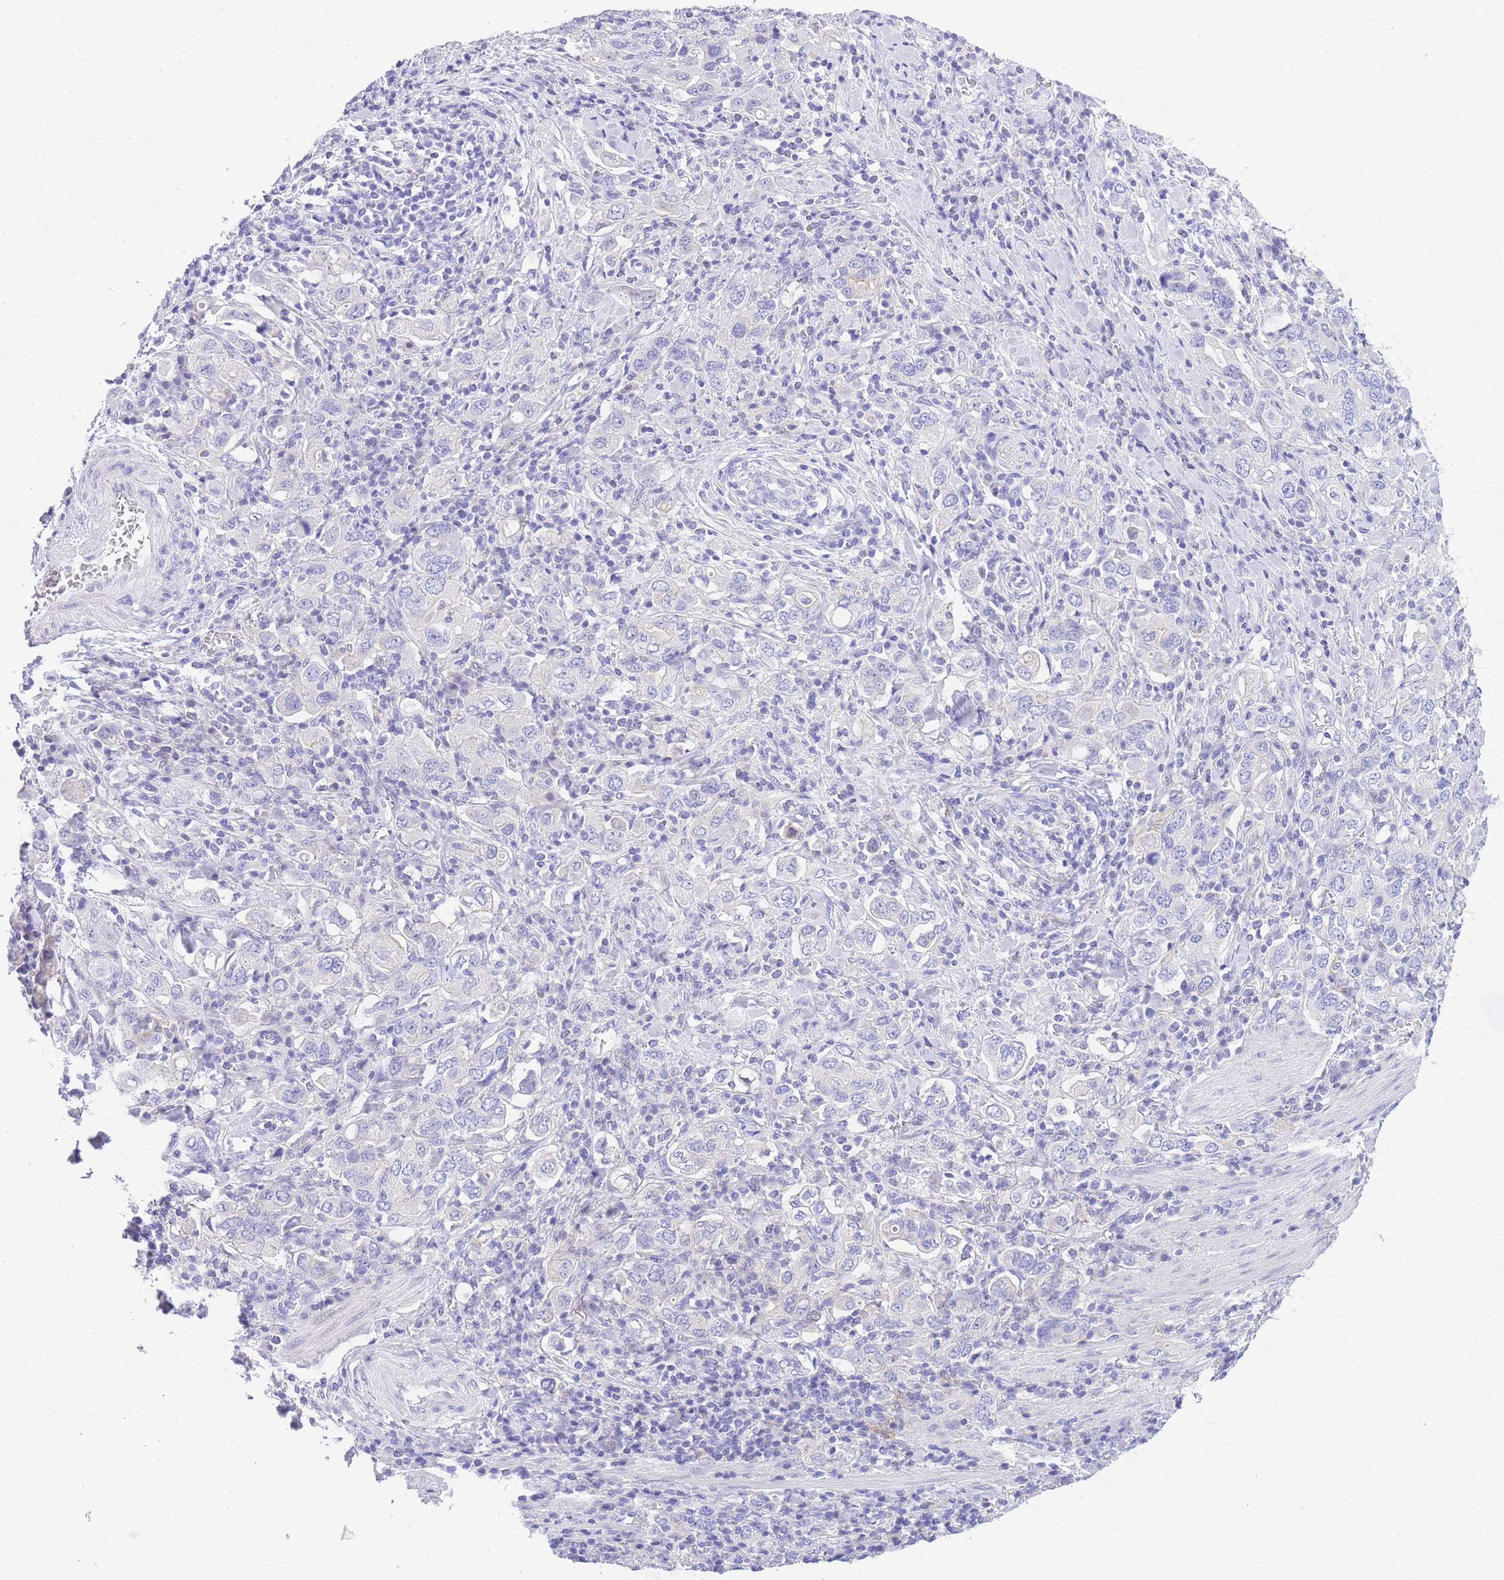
{"staining": {"intensity": "negative", "quantity": "none", "location": "none"}, "tissue": "stomach cancer", "cell_type": "Tumor cells", "image_type": "cancer", "snomed": [{"axis": "morphology", "description": "Adenocarcinoma, NOS"}, {"axis": "topography", "description": "Stomach, upper"}, {"axis": "topography", "description": "Stomach"}], "caption": "This histopathology image is of stomach adenocarcinoma stained with immunohistochemistry (IHC) to label a protein in brown with the nuclei are counter-stained blue. There is no expression in tumor cells.", "gene": "TIFAB", "patient": {"sex": "male", "age": 62}}